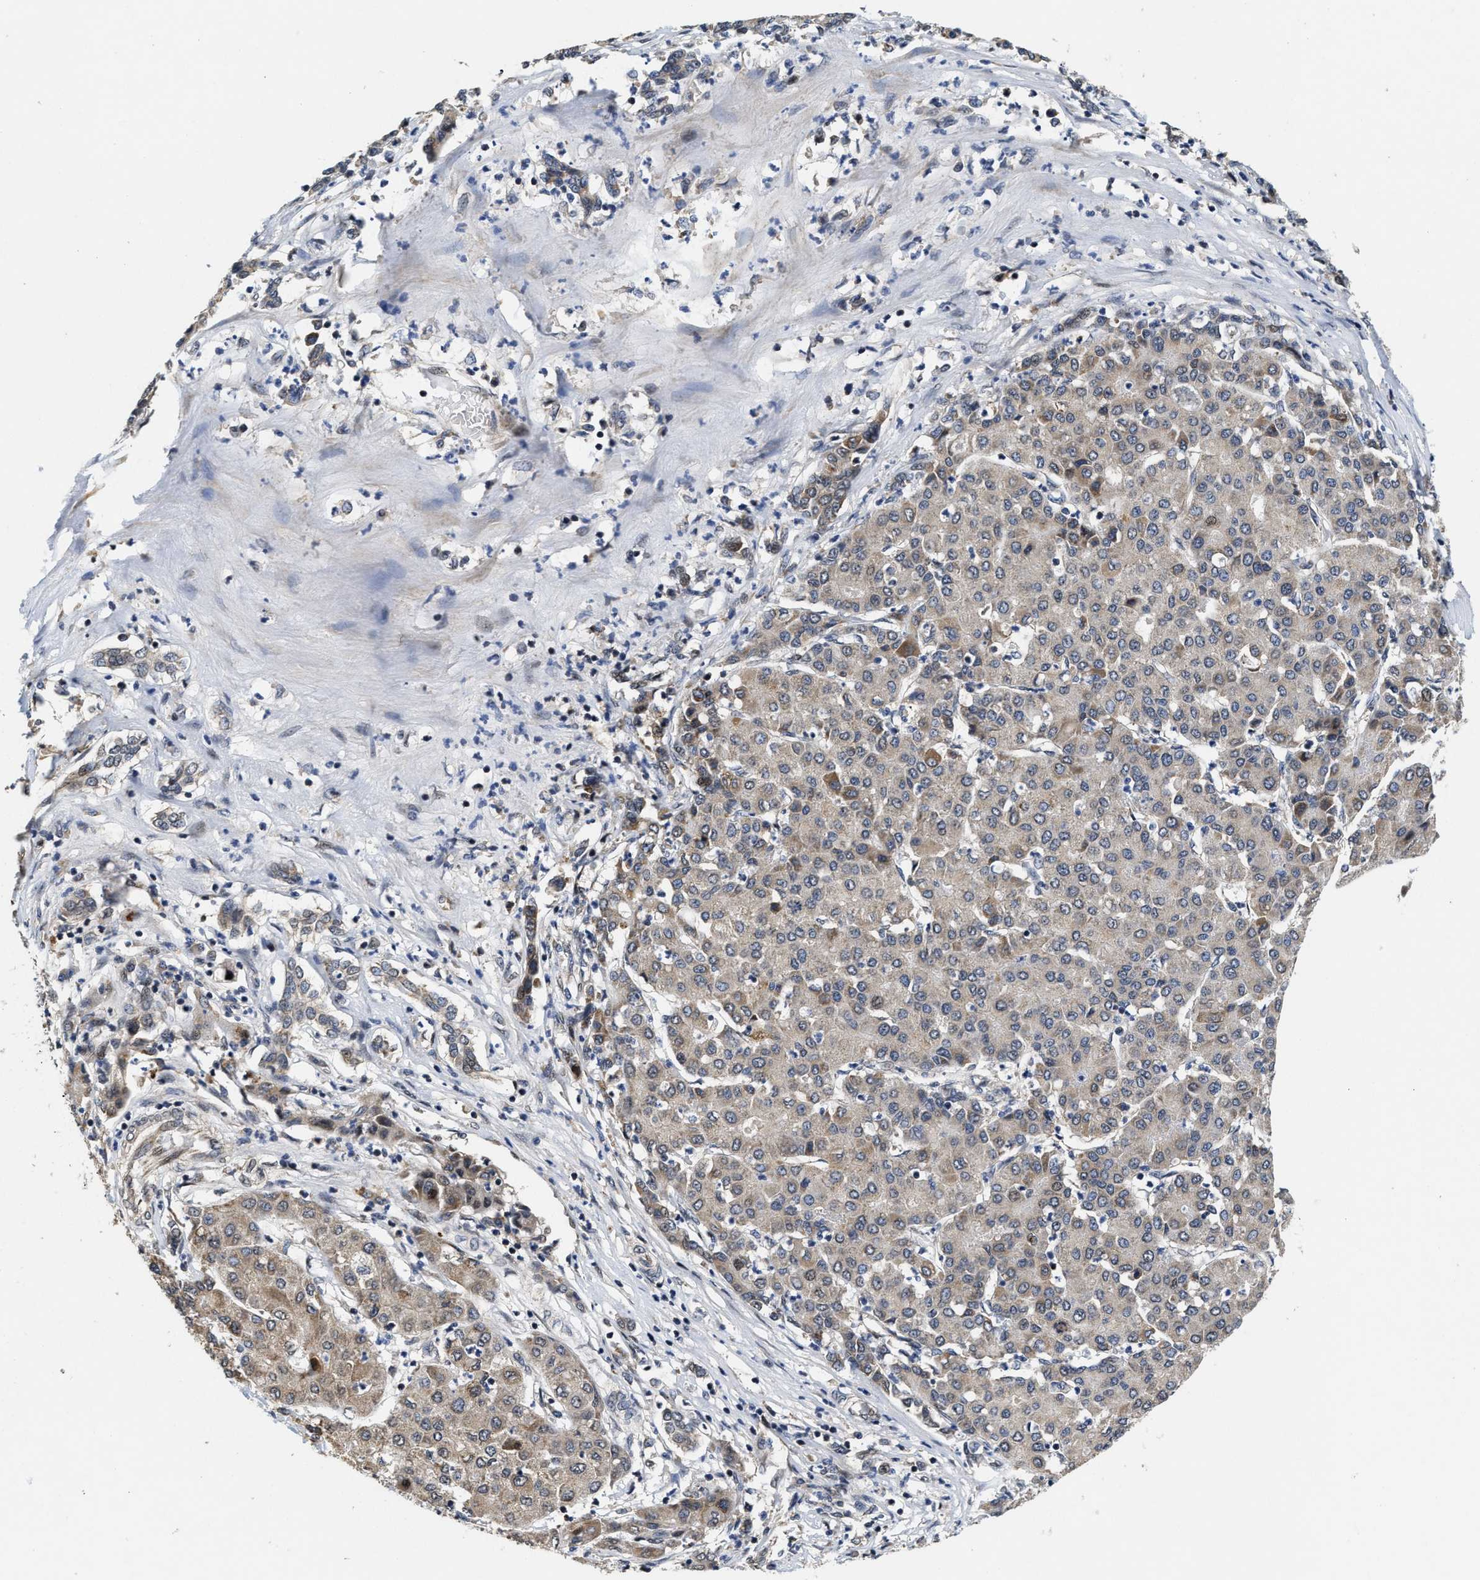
{"staining": {"intensity": "weak", "quantity": "25%-75%", "location": "cytoplasmic/membranous"}, "tissue": "liver cancer", "cell_type": "Tumor cells", "image_type": "cancer", "snomed": [{"axis": "morphology", "description": "Carcinoma, Hepatocellular, NOS"}, {"axis": "topography", "description": "Liver"}], "caption": "A high-resolution photomicrograph shows immunohistochemistry (IHC) staining of liver cancer, which demonstrates weak cytoplasmic/membranous staining in about 25%-75% of tumor cells.", "gene": "SCYL2", "patient": {"sex": "male", "age": 65}}